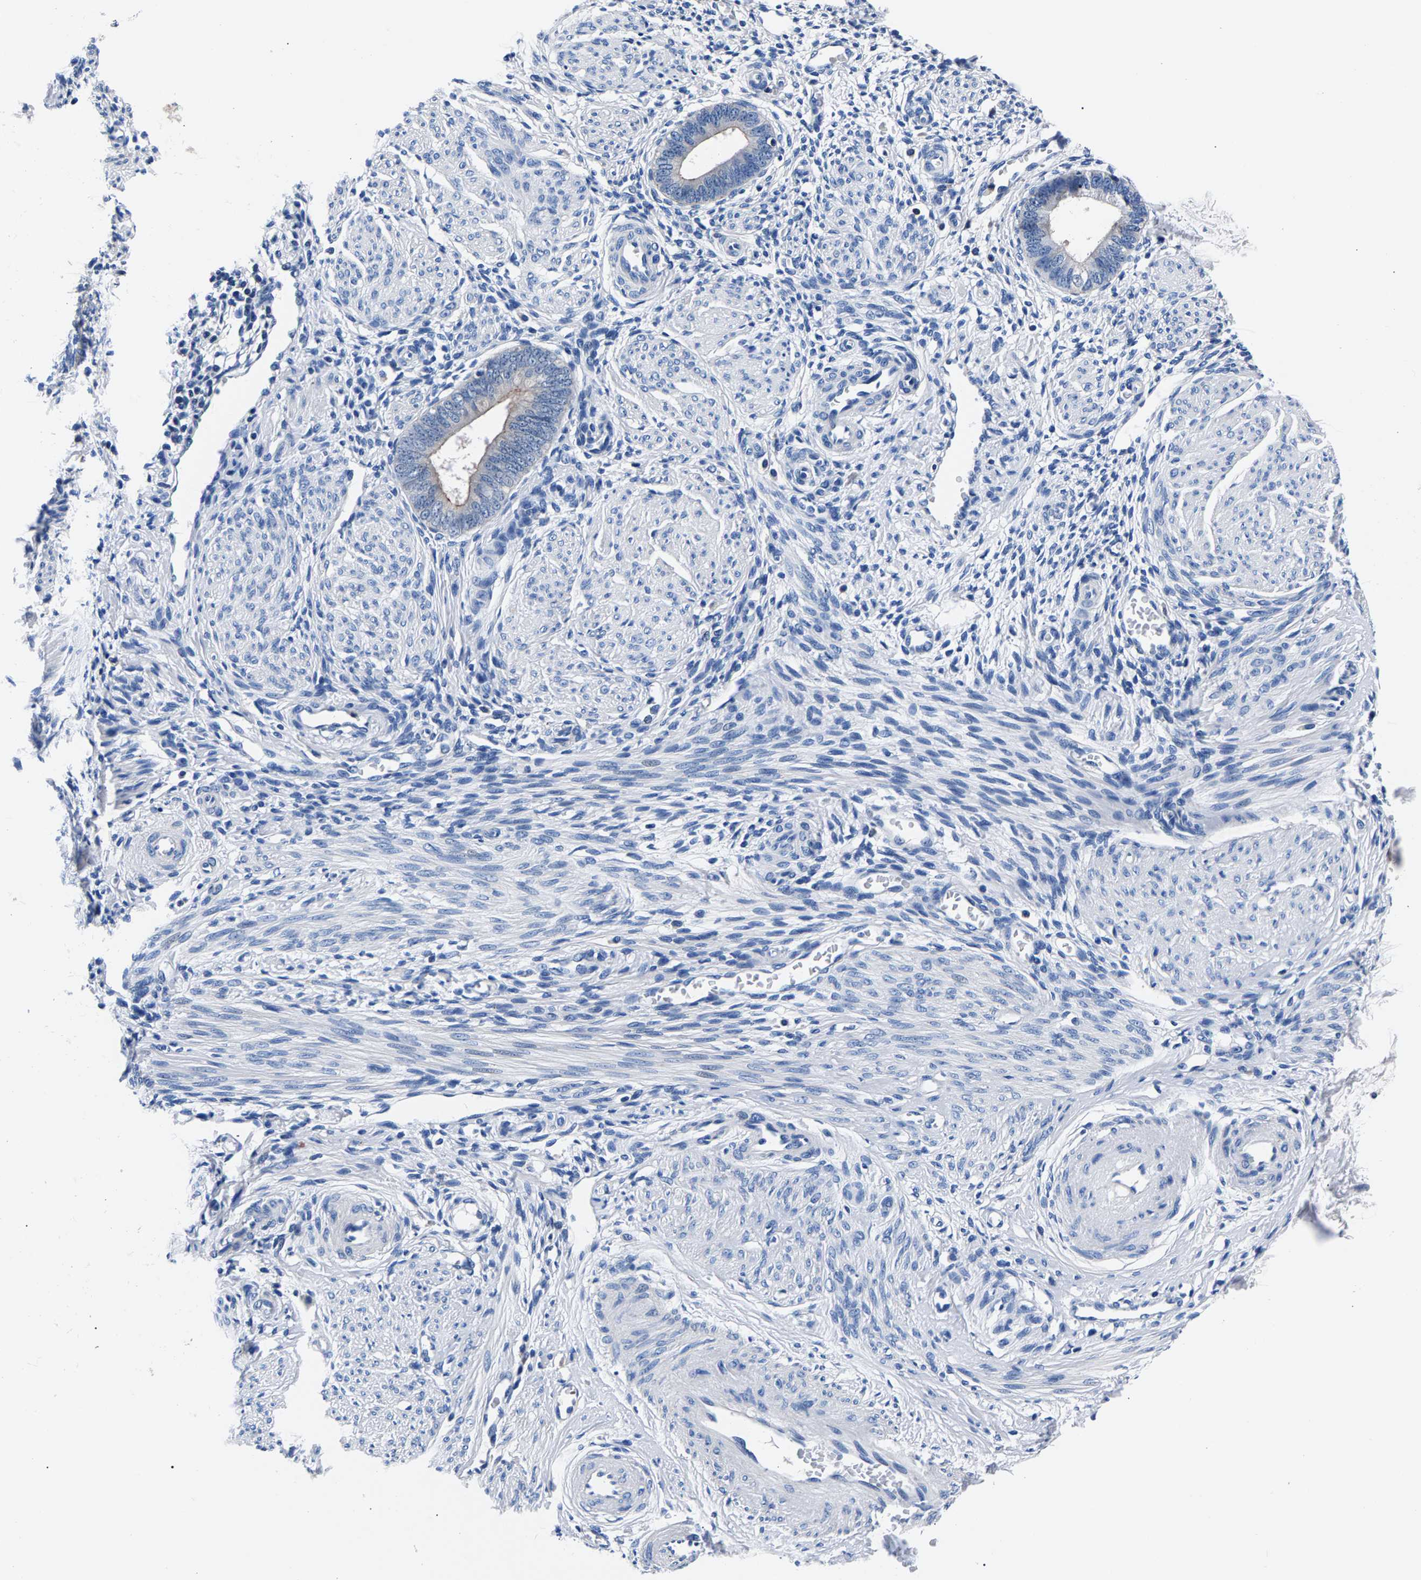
{"staining": {"intensity": "negative", "quantity": "none", "location": "none"}, "tissue": "endometrium", "cell_type": "Cells in endometrial stroma", "image_type": "normal", "snomed": [{"axis": "morphology", "description": "Normal tissue, NOS"}, {"axis": "topography", "description": "Endometrium"}], "caption": "Immunohistochemistry (IHC) of benign endometrium reveals no expression in cells in endometrial stroma. (DAB (3,3'-diaminobenzidine) immunohistochemistry visualized using brightfield microscopy, high magnification).", "gene": "PHF24", "patient": {"sex": "female", "age": 46}}